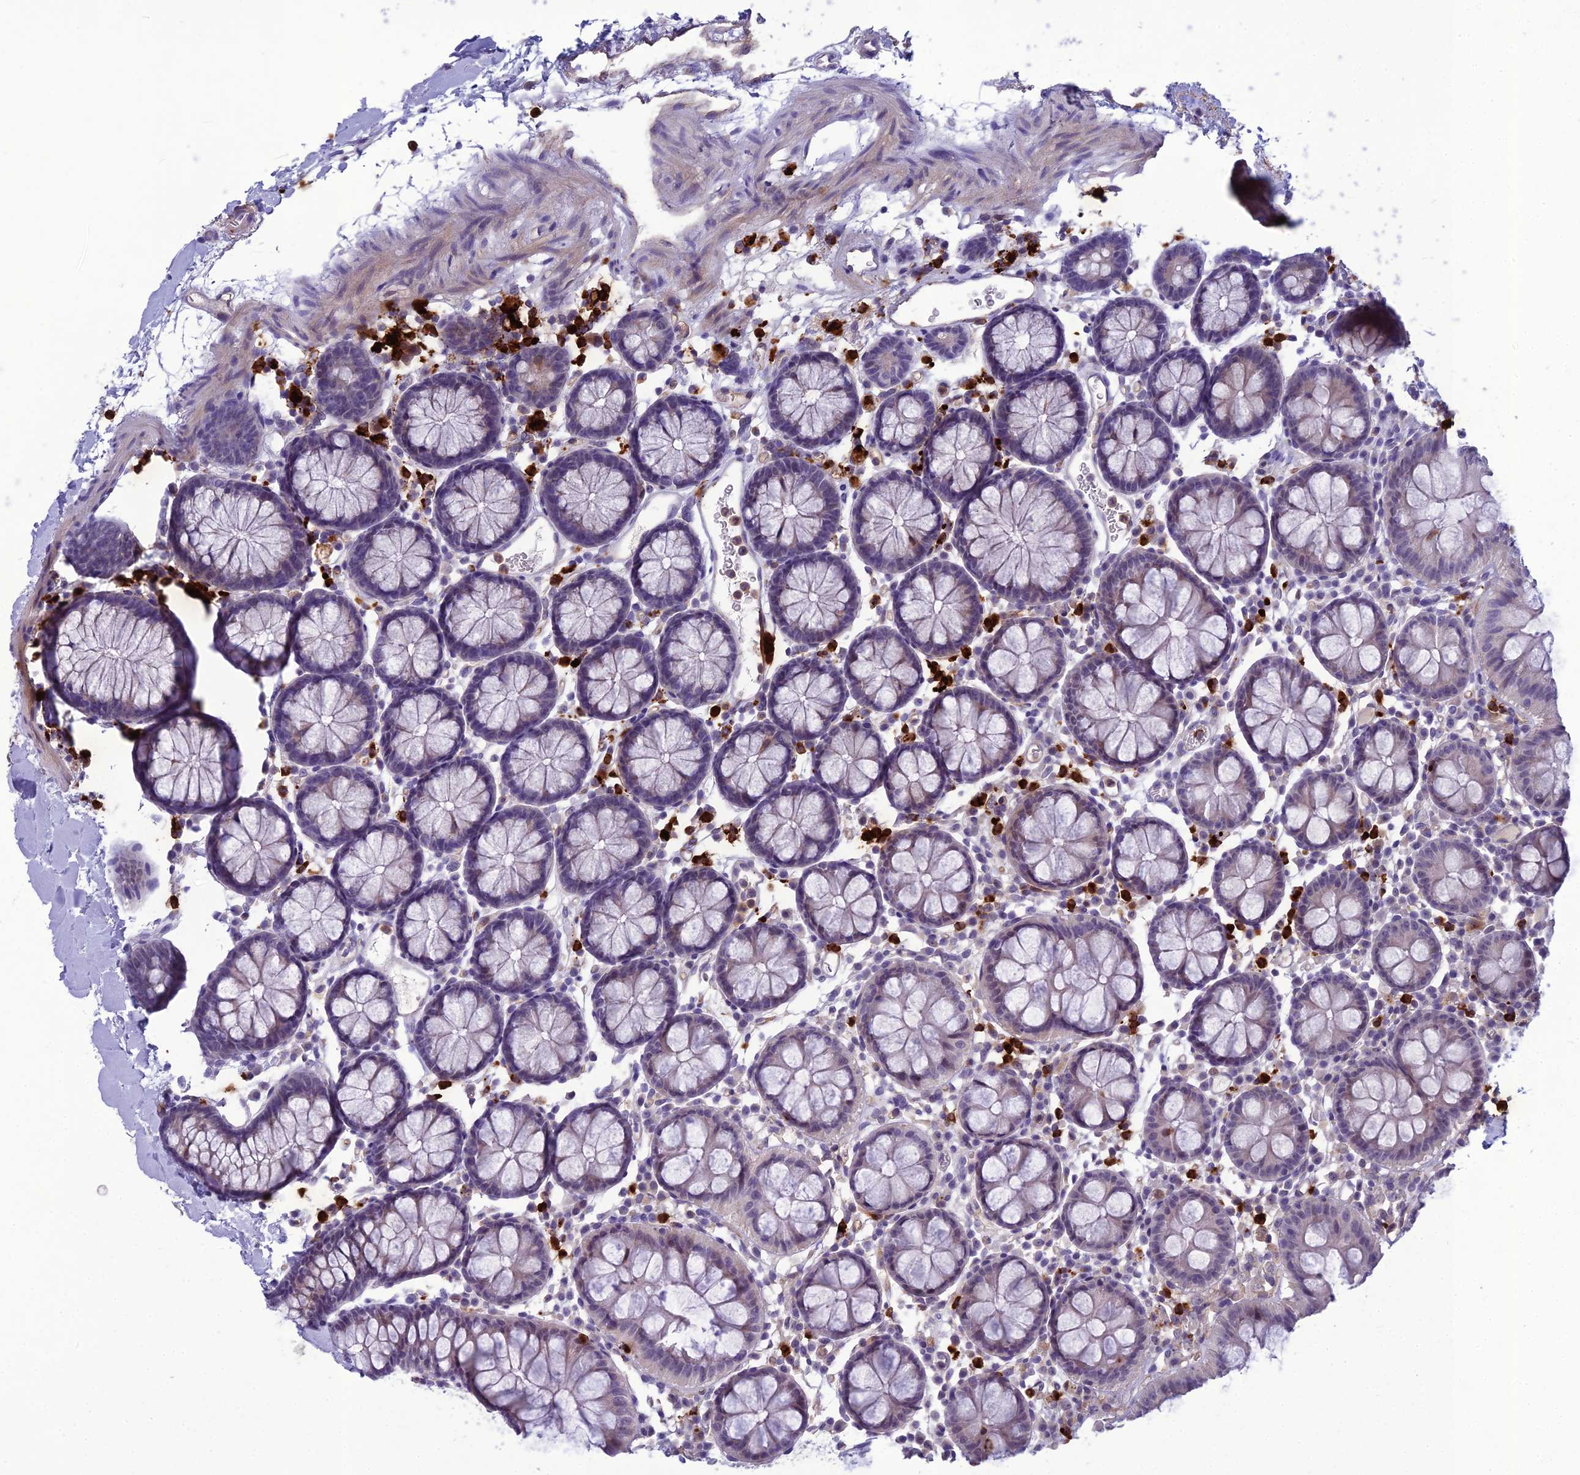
{"staining": {"intensity": "negative", "quantity": "none", "location": "none"}, "tissue": "colon", "cell_type": "Endothelial cells", "image_type": "normal", "snomed": [{"axis": "morphology", "description": "Normal tissue, NOS"}, {"axis": "topography", "description": "Colon"}], "caption": "Protein analysis of unremarkable colon displays no significant expression in endothelial cells.", "gene": "BBS7", "patient": {"sex": "male", "age": 75}}